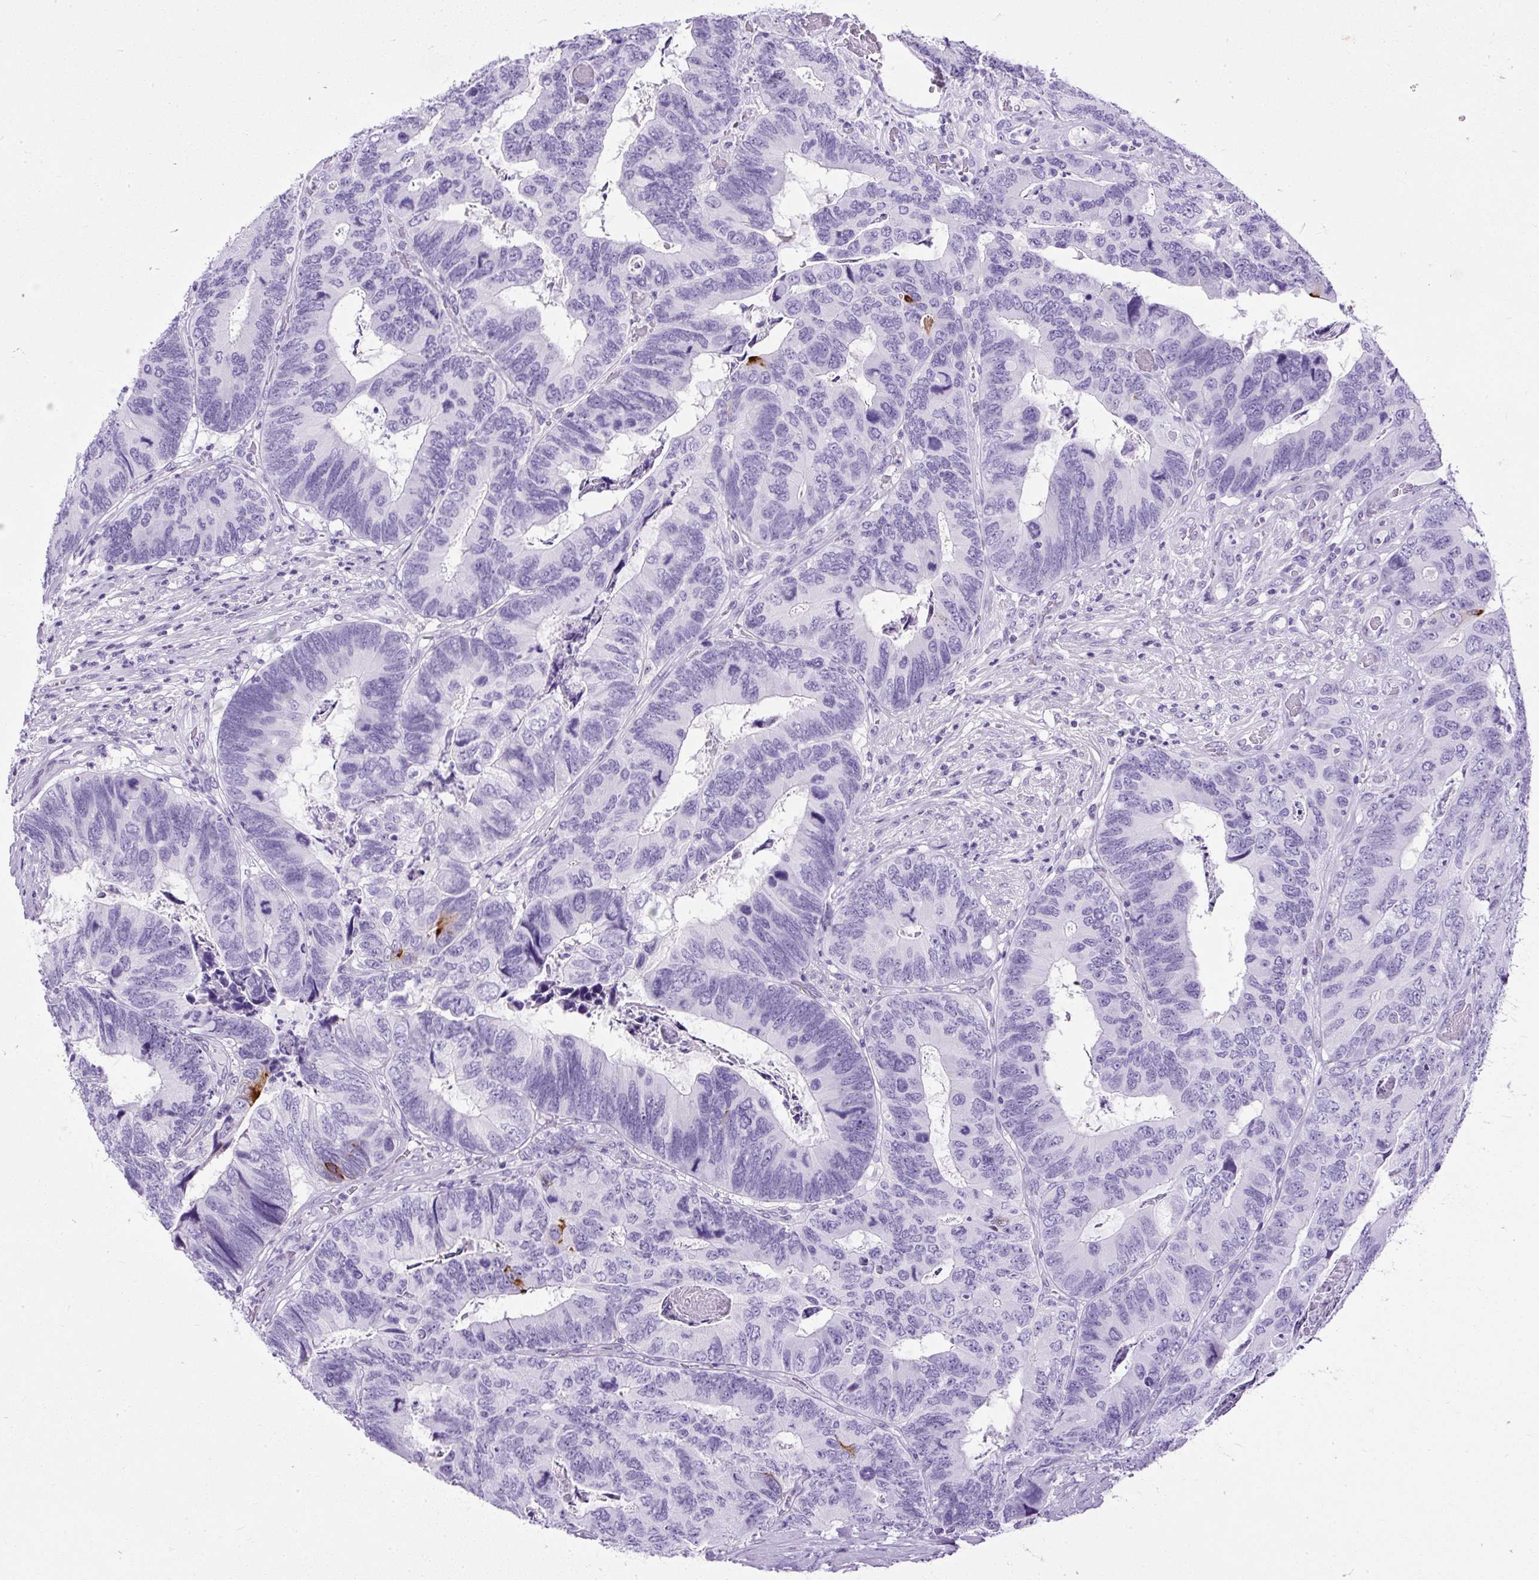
{"staining": {"intensity": "strong", "quantity": "<25%", "location": "cytoplasmic/membranous"}, "tissue": "colorectal cancer", "cell_type": "Tumor cells", "image_type": "cancer", "snomed": [{"axis": "morphology", "description": "Adenocarcinoma, NOS"}, {"axis": "topography", "description": "Colon"}], "caption": "DAB immunohistochemical staining of colorectal adenocarcinoma reveals strong cytoplasmic/membranous protein staining in about <25% of tumor cells.", "gene": "UPP1", "patient": {"sex": "female", "age": 67}}